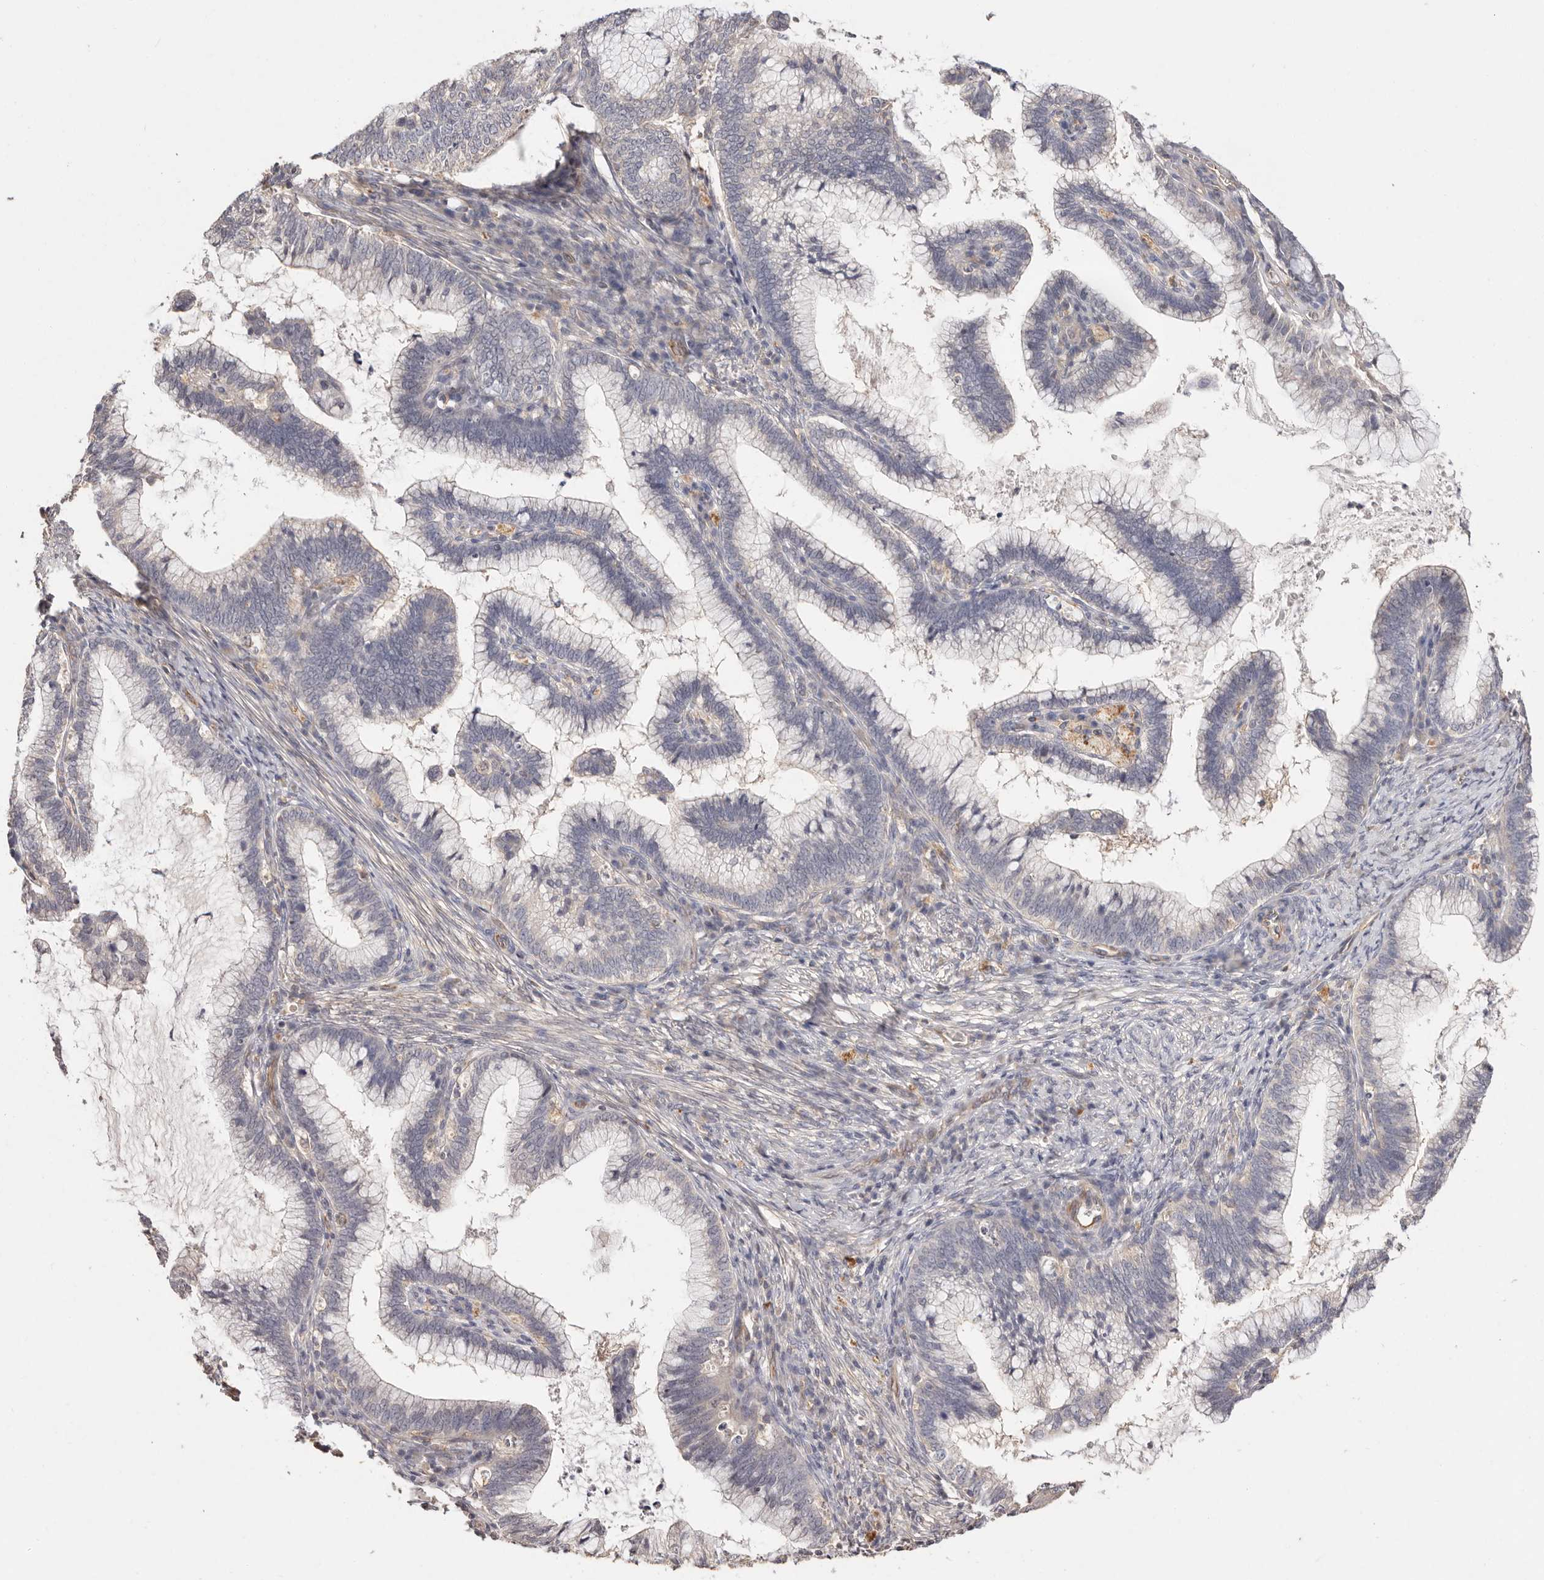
{"staining": {"intensity": "negative", "quantity": "none", "location": "none"}, "tissue": "cervical cancer", "cell_type": "Tumor cells", "image_type": "cancer", "snomed": [{"axis": "morphology", "description": "Adenocarcinoma, NOS"}, {"axis": "topography", "description": "Cervix"}], "caption": "Immunohistochemistry micrograph of neoplastic tissue: human cervical cancer (adenocarcinoma) stained with DAB (3,3'-diaminobenzidine) demonstrates no significant protein positivity in tumor cells.", "gene": "THBS3", "patient": {"sex": "female", "age": 36}}